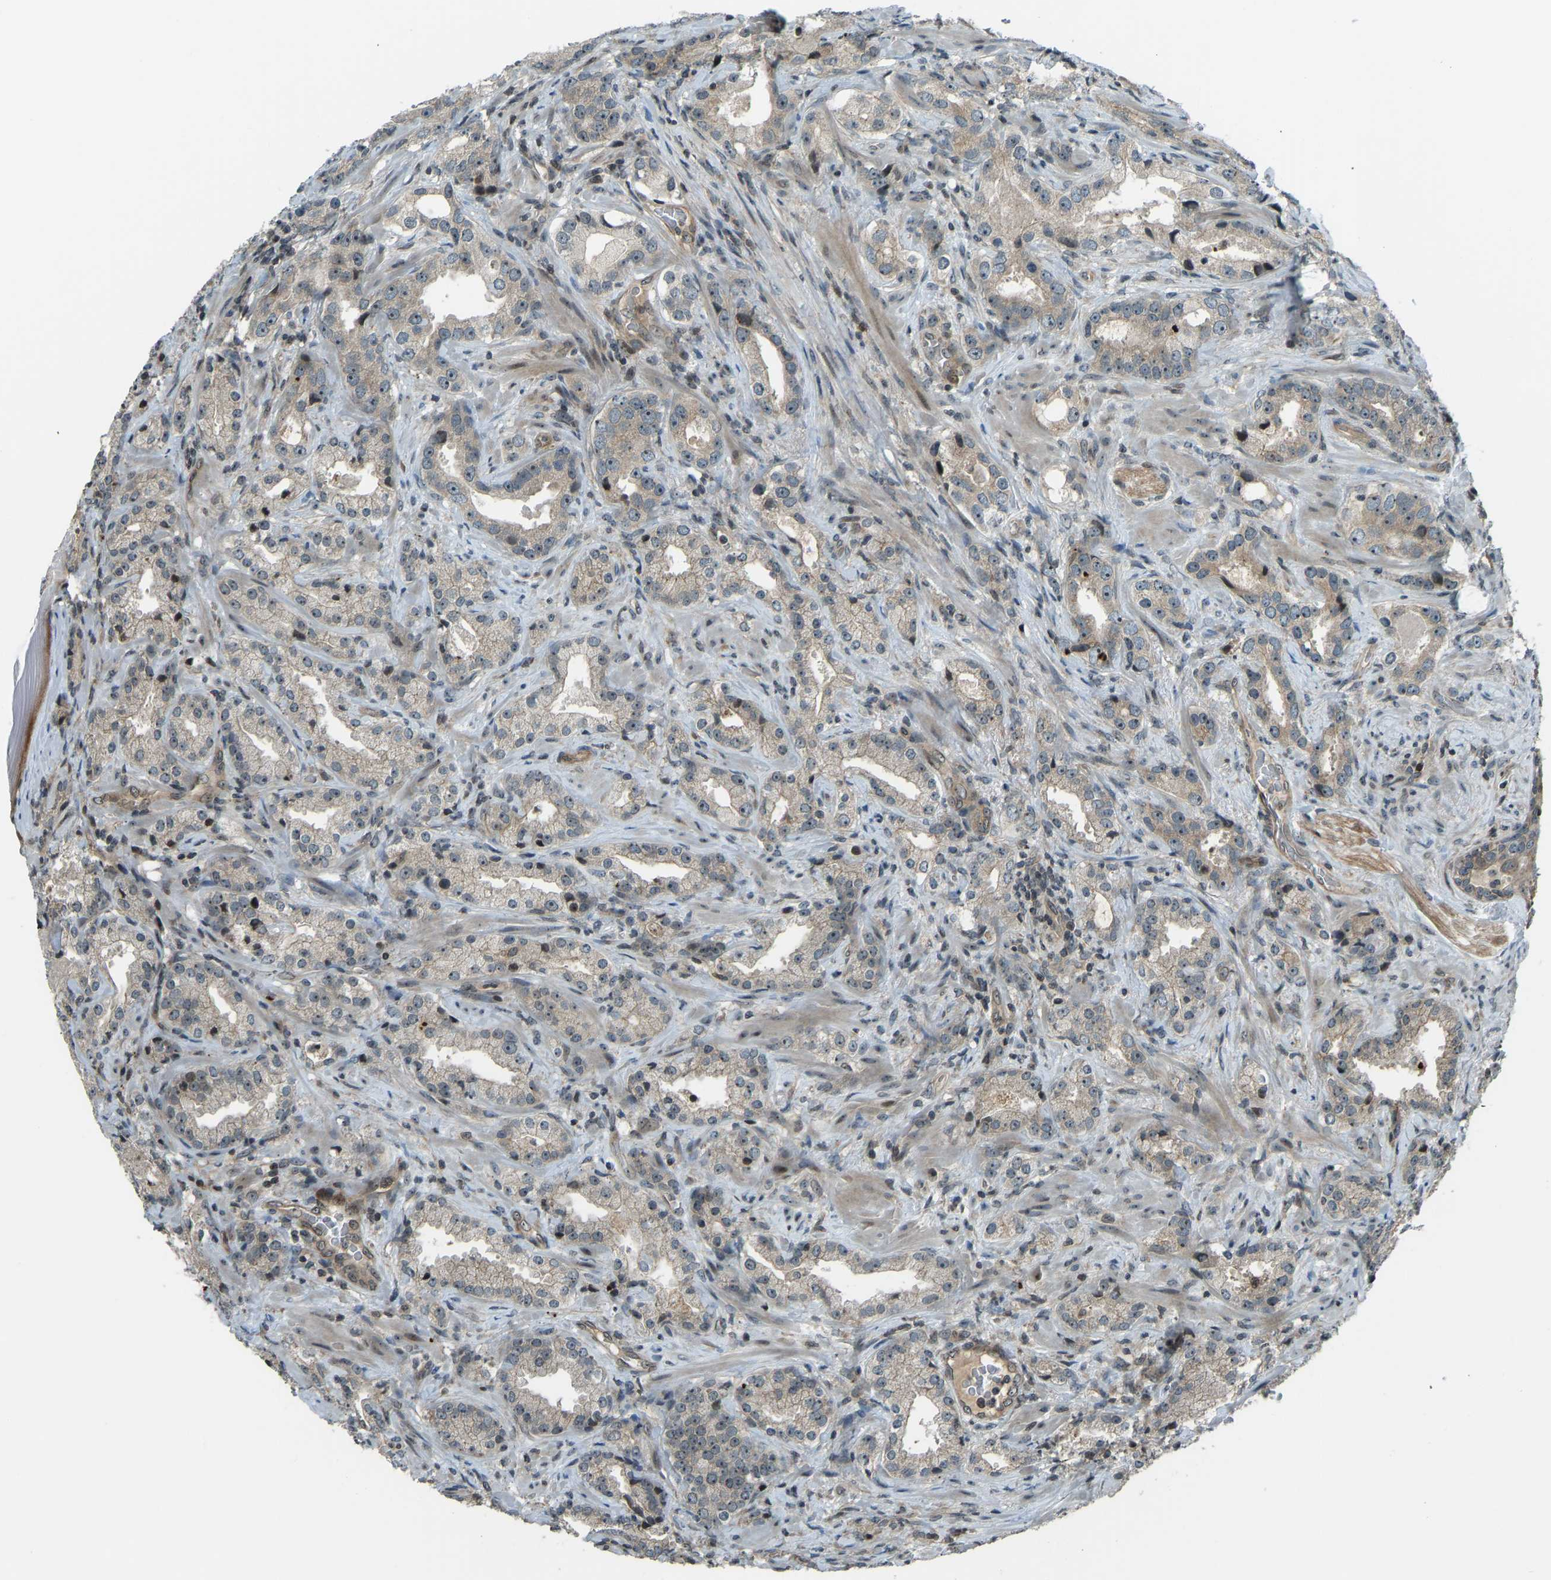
{"staining": {"intensity": "weak", "quantity": ">75%", "location": "cytoplasmic/membranous,nuclear"}, "tissue": "prostate cancer", "cell_type": "Tumor cells", "image_type": "cancer", "snomed": [{"axis": "morphology", "description": "Adenocarcinoma, High grade"}, {"axis": "topography", "description": "Prostate"}], "caption": "IHC (DAB (3,3'-diaminobenzidine)) staining of adenocarcinoma (high-grade) (prostate) shows weak cytoplasmic/membranous and nuclear protein expression in about >75% of tumor cells.", "gene": "SVOPL", "patient": {"sex": "male", "age": 63}}